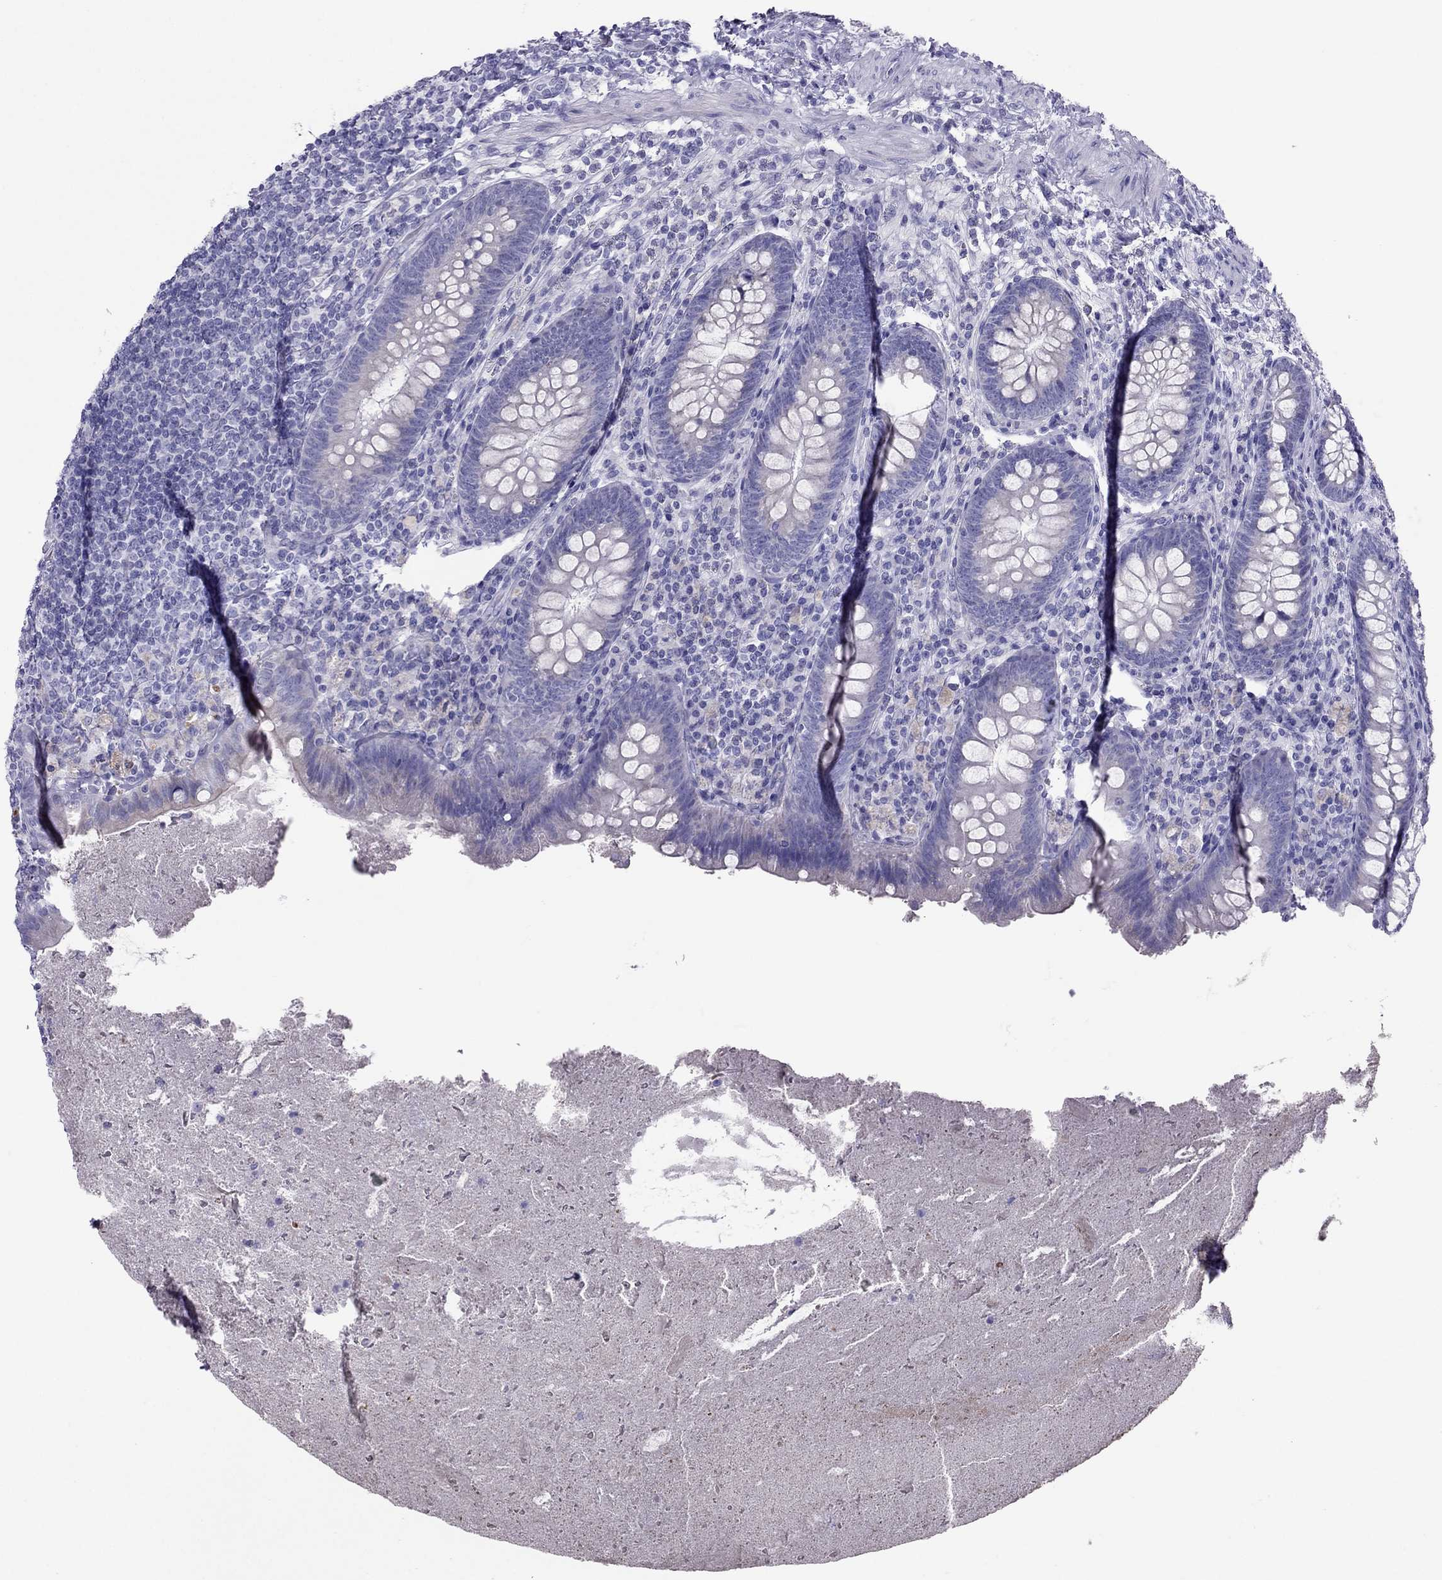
{"staining": {"intensity": "negative", "quantity": "none", "location": "none"}, "tissue": "appendix", "cell_type": "Glandular cells", "image_type": "normal", "snomed": [{"axis": "morphology", "description": "Normal tissue, NOS"}, {"axis": "topography", "description": "Appendix"}], "caption": "IHC of unremarkable human appendix displays no staining in glandular cells.", "gene": "MAEL", "patient": {"sex": "male", "age": 47}}